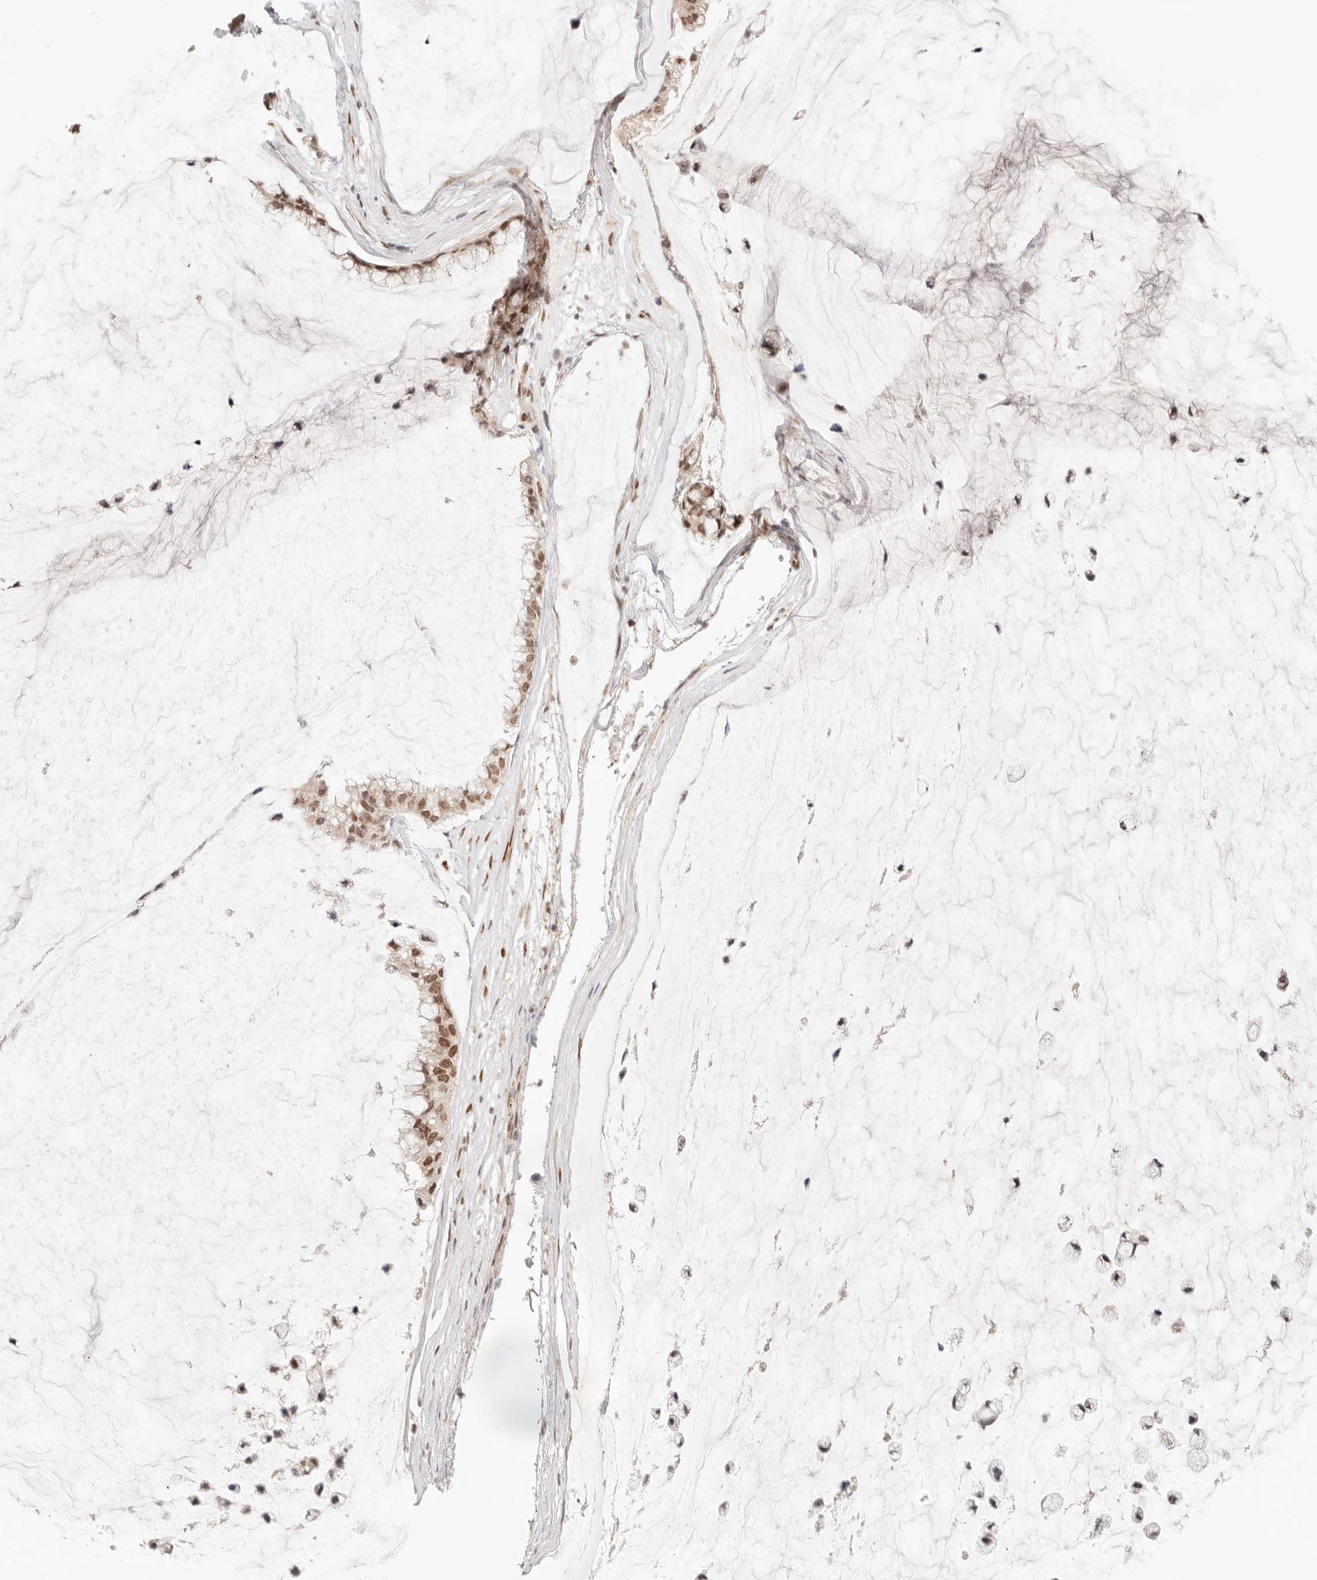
{"staining": {"intensity": "moderate", "quantity": ">75%", "location": "nuclear"}, "tissue": "ovarian cancer", "cell_type": "Tumor cells", "image_type": "cancer", "snomed": [{"axis": "morphology", "description": "Cystadenocarcinoma, mucinous, NOS"}, {"axis": "topography", "description": "Ovary"}], "caption": "The immunohistochemical stain shows moderate nuclear staining in tumor cells of ovarian cancer tissue.", "gene": "GTF2E2", "patient": {"sex": "female", "age": 39}}